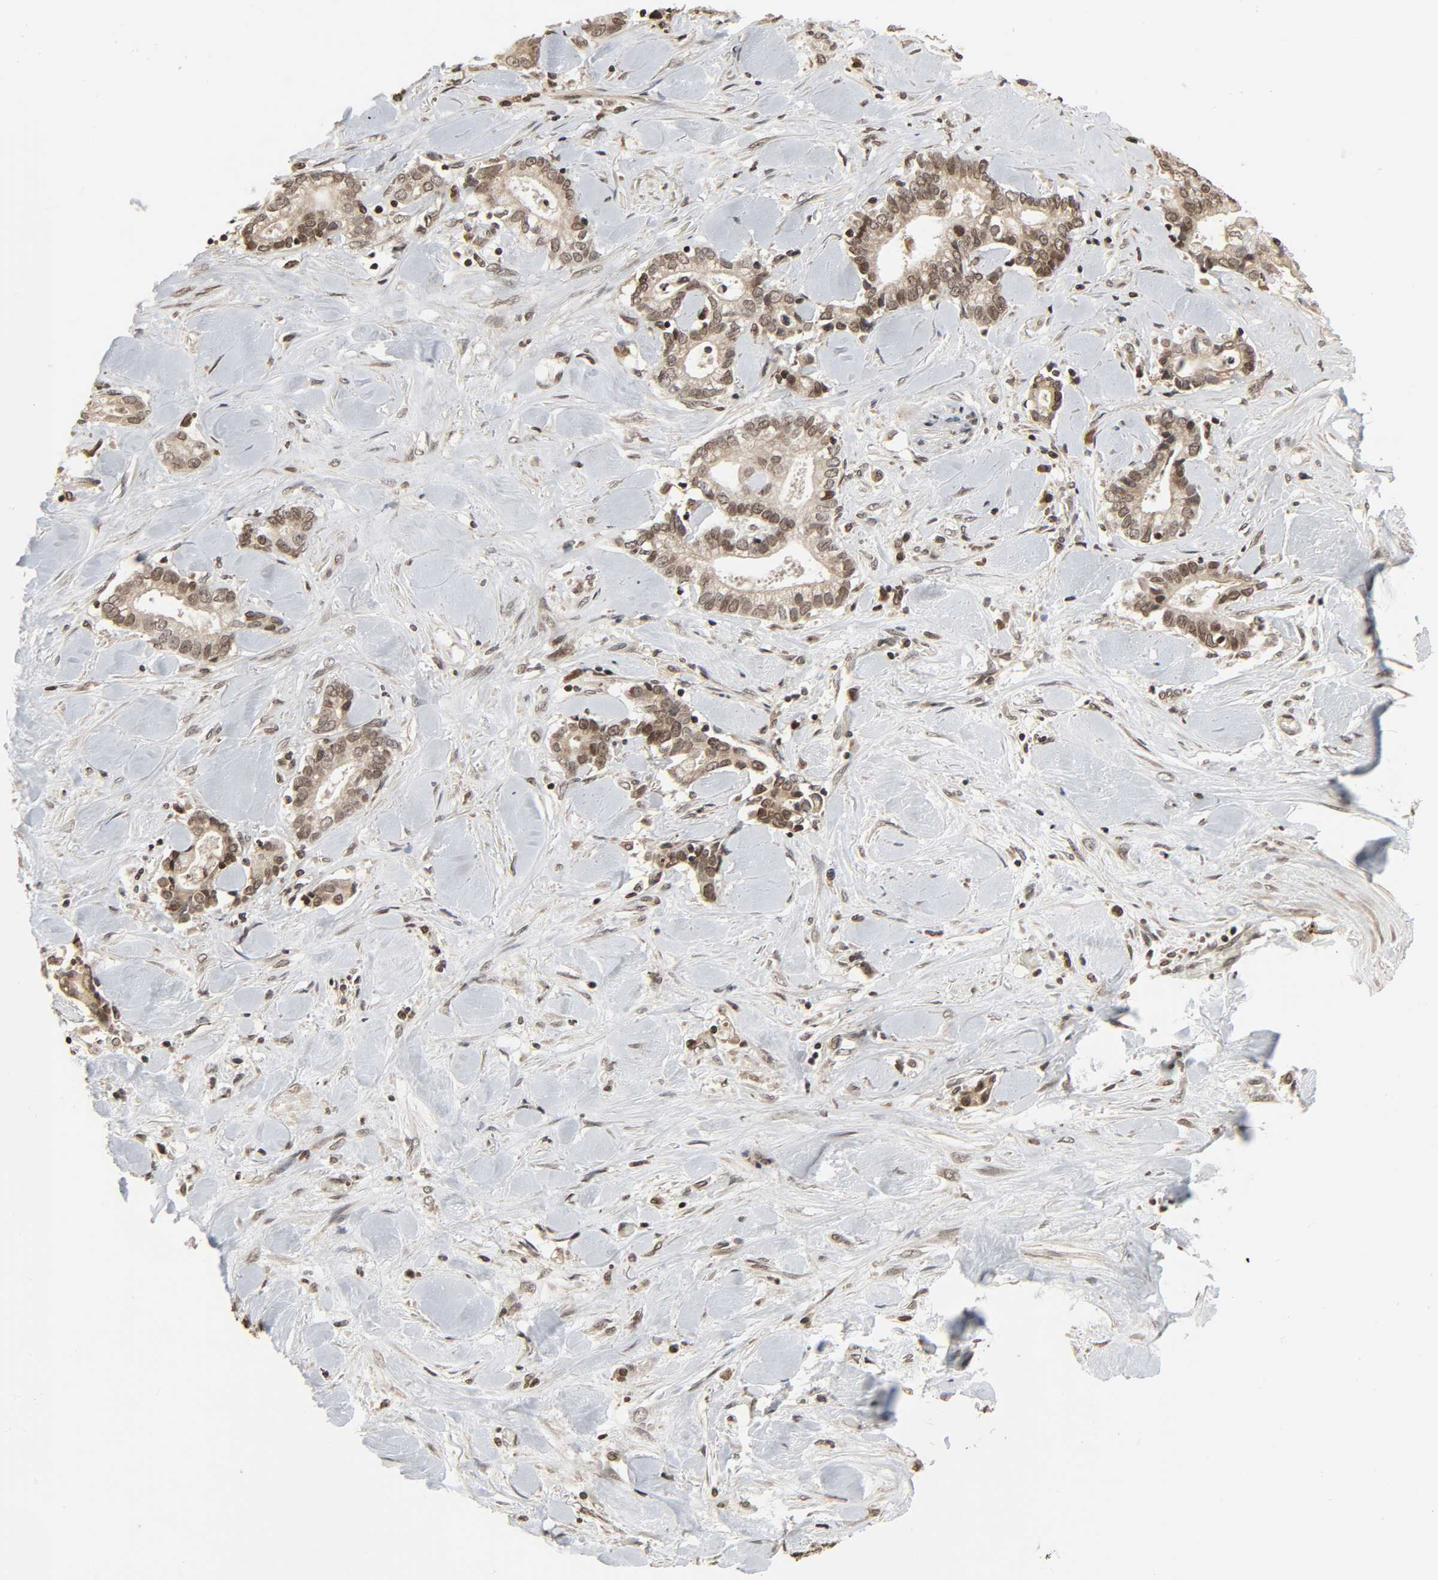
{"staining": {"intensity": "weak", "quantity": "25%-75%", "location": "nuclear"}, "tissue": "liver cancer", "cell_type": "Tumor cells", "image_type": "cancer", "snomed": [{"axis": "morphology", "description": "Cholangiocarcinoma"}, {"axis": "topography", "description": "Liver"}], "caption": "Brown immunohistochemical staining in human liver cholangiocarcinoma displays weak nuclear staining in about 25%-75% of tumor cells.", "gene": "XRCC1", "patient": {"sex": "male", "age": 57}}